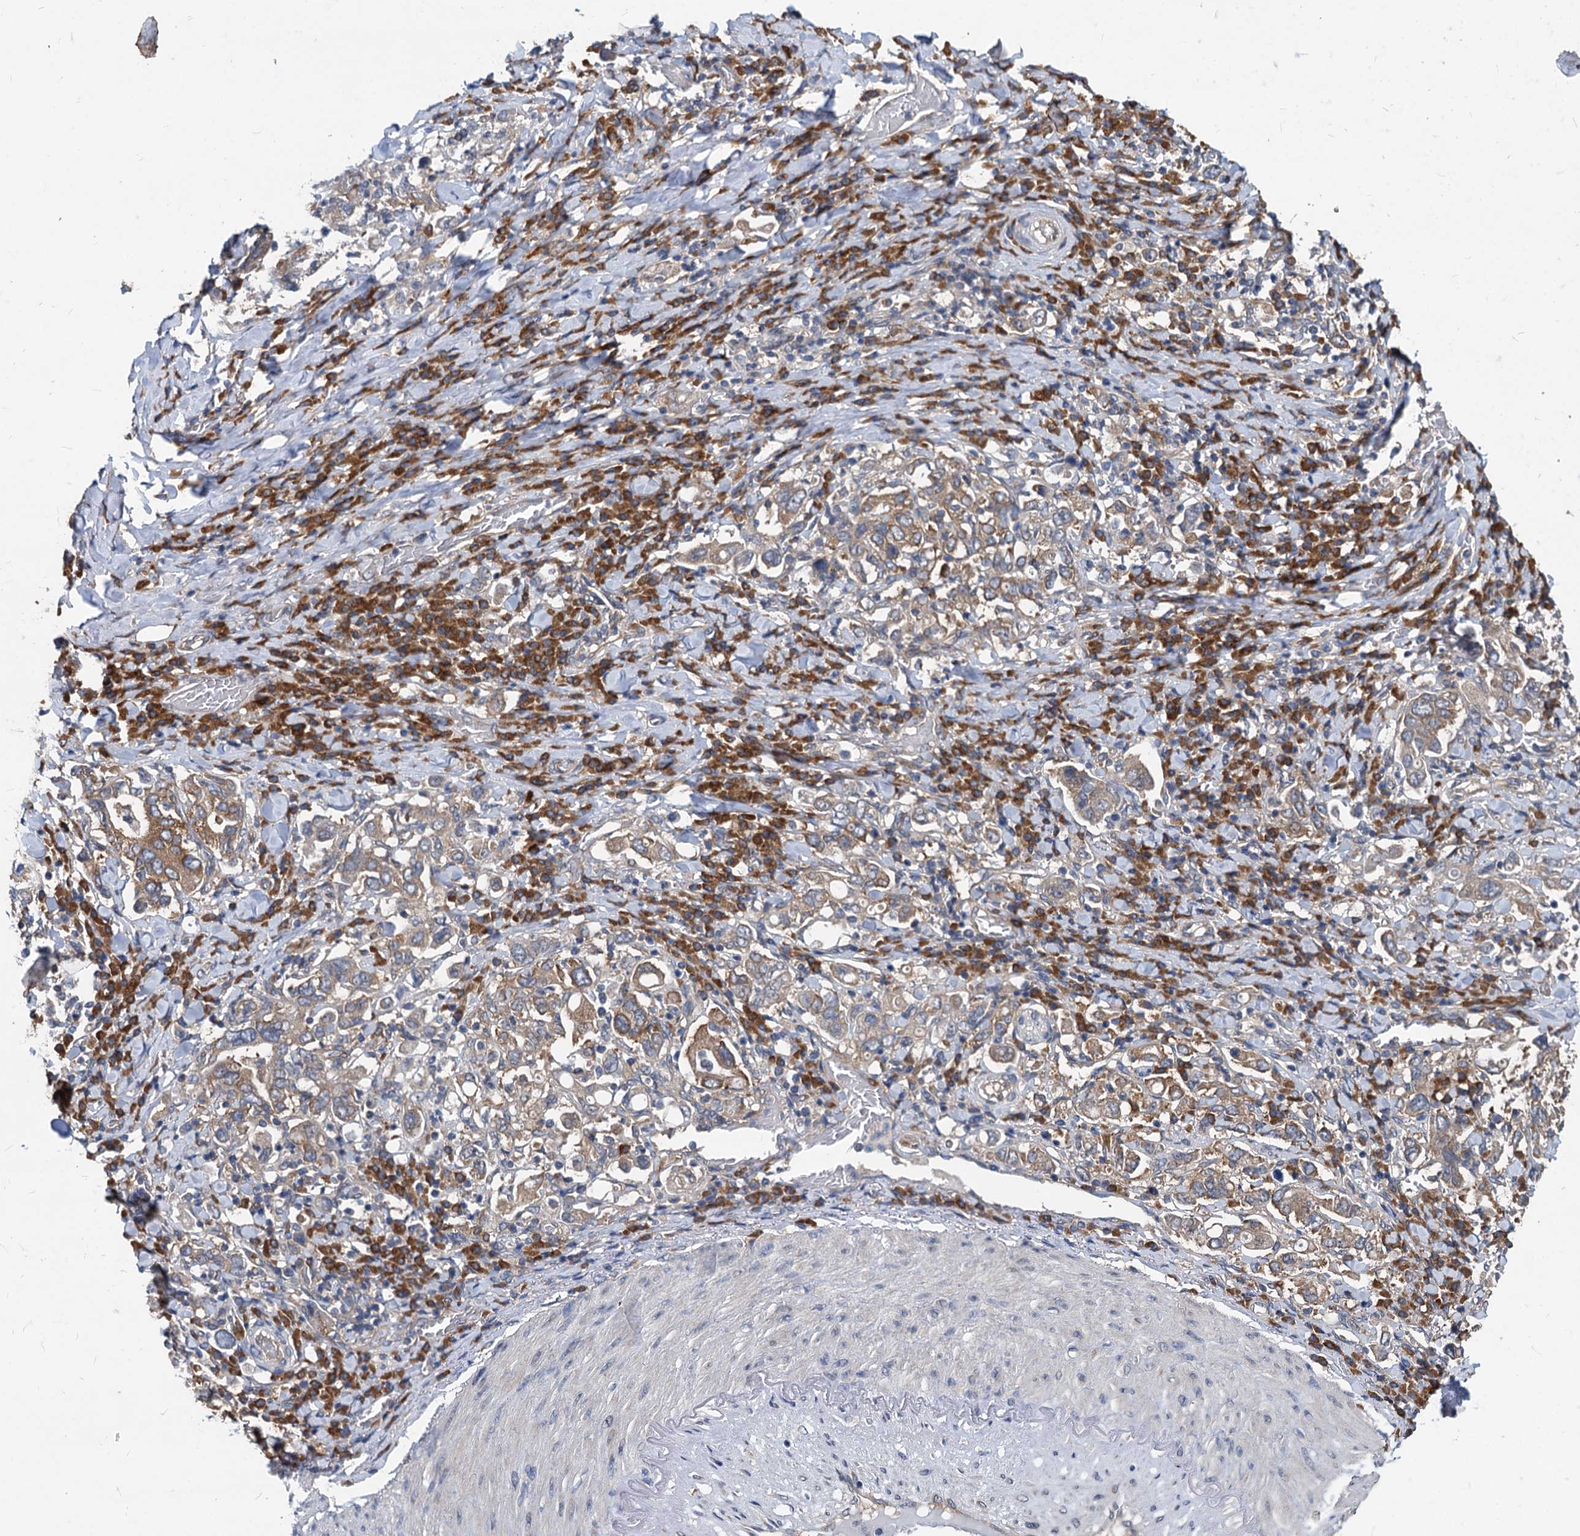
{"staining": {"intensity": "moderate", "quantity": "25%-75%", "location": "cytoplasmic/membranous"}, "tissue": "stomach cancer", "cell_type": "Tumor cells", "image_type": "cancer", "snomed": [{"axis": "morphology", "description": "Adenocarcinoma, NOS"}, {"axis": "topography", "description": "Stomach, upper"}], "caption": "DAB (3,3'-diaminobenzidine) immunohistochemical staining of stomach cancer (adenocarcinoma) displays moderate cytoplasmic/membranous protein staining in approximately 25%-75% of tumor cells.", "gene": "EIF2B2", "patient": {"sex": "male", "age": 62}}